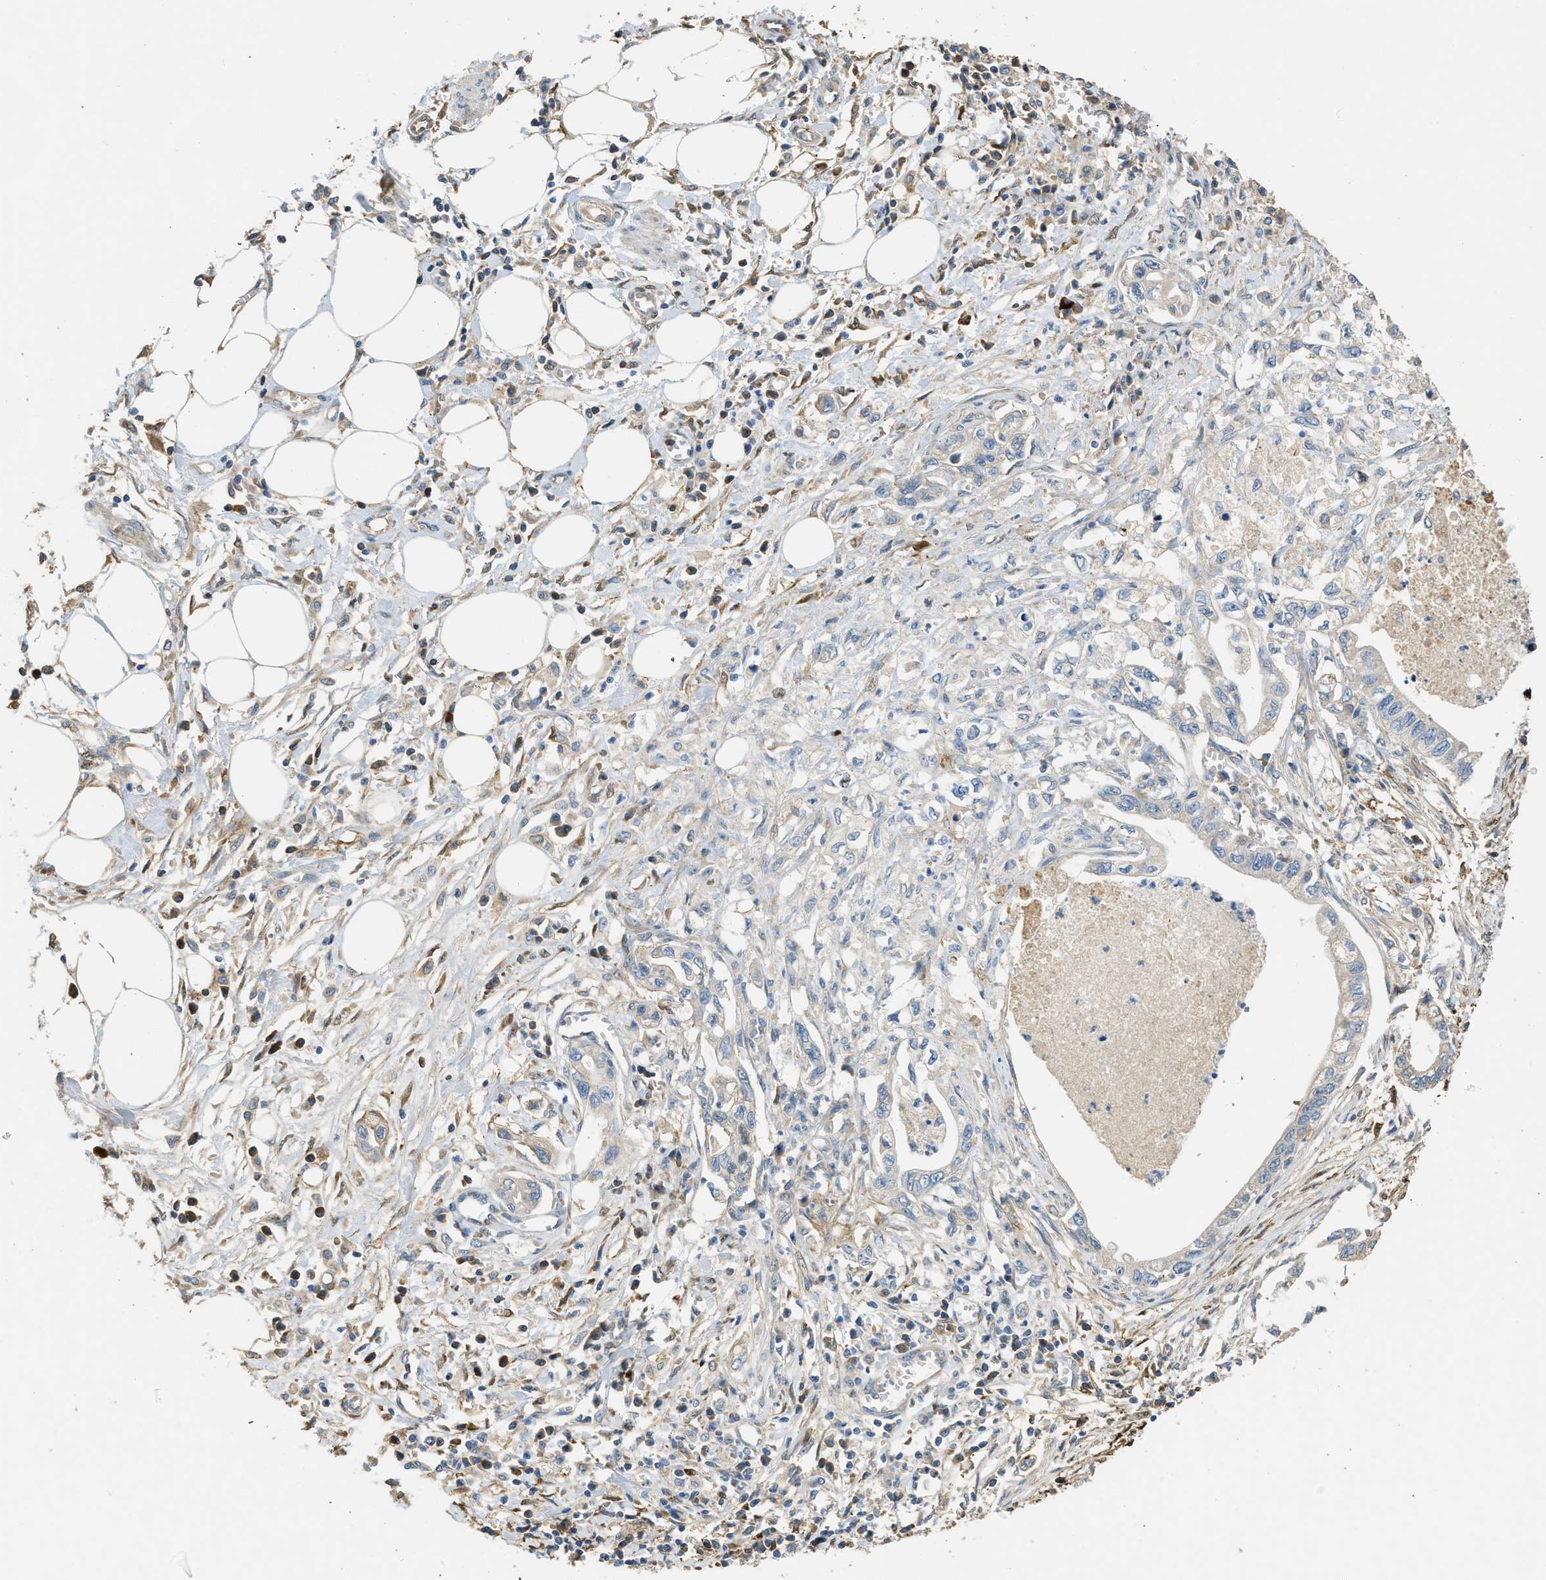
{"staining": {"intensity": "negative", "quantity": "none", "location": "none"}, "tissue": "pancreatic cancer", "cell_type": "Tumor cells", "image_type": "cancer", "snomed": [{"axis": "morphology", "description": "Adenocarcinoma, NOS"}, {"axis": "topography", "description": "Pancreas"}], "caption": "This is an immunohistochemistry (IHC) photomicrograph of human pancreatic adenocarcinoma. There is no positivity in tumor cells.", "gene": "RIPK2", "patient": {"sex": "male", "age": 56}}